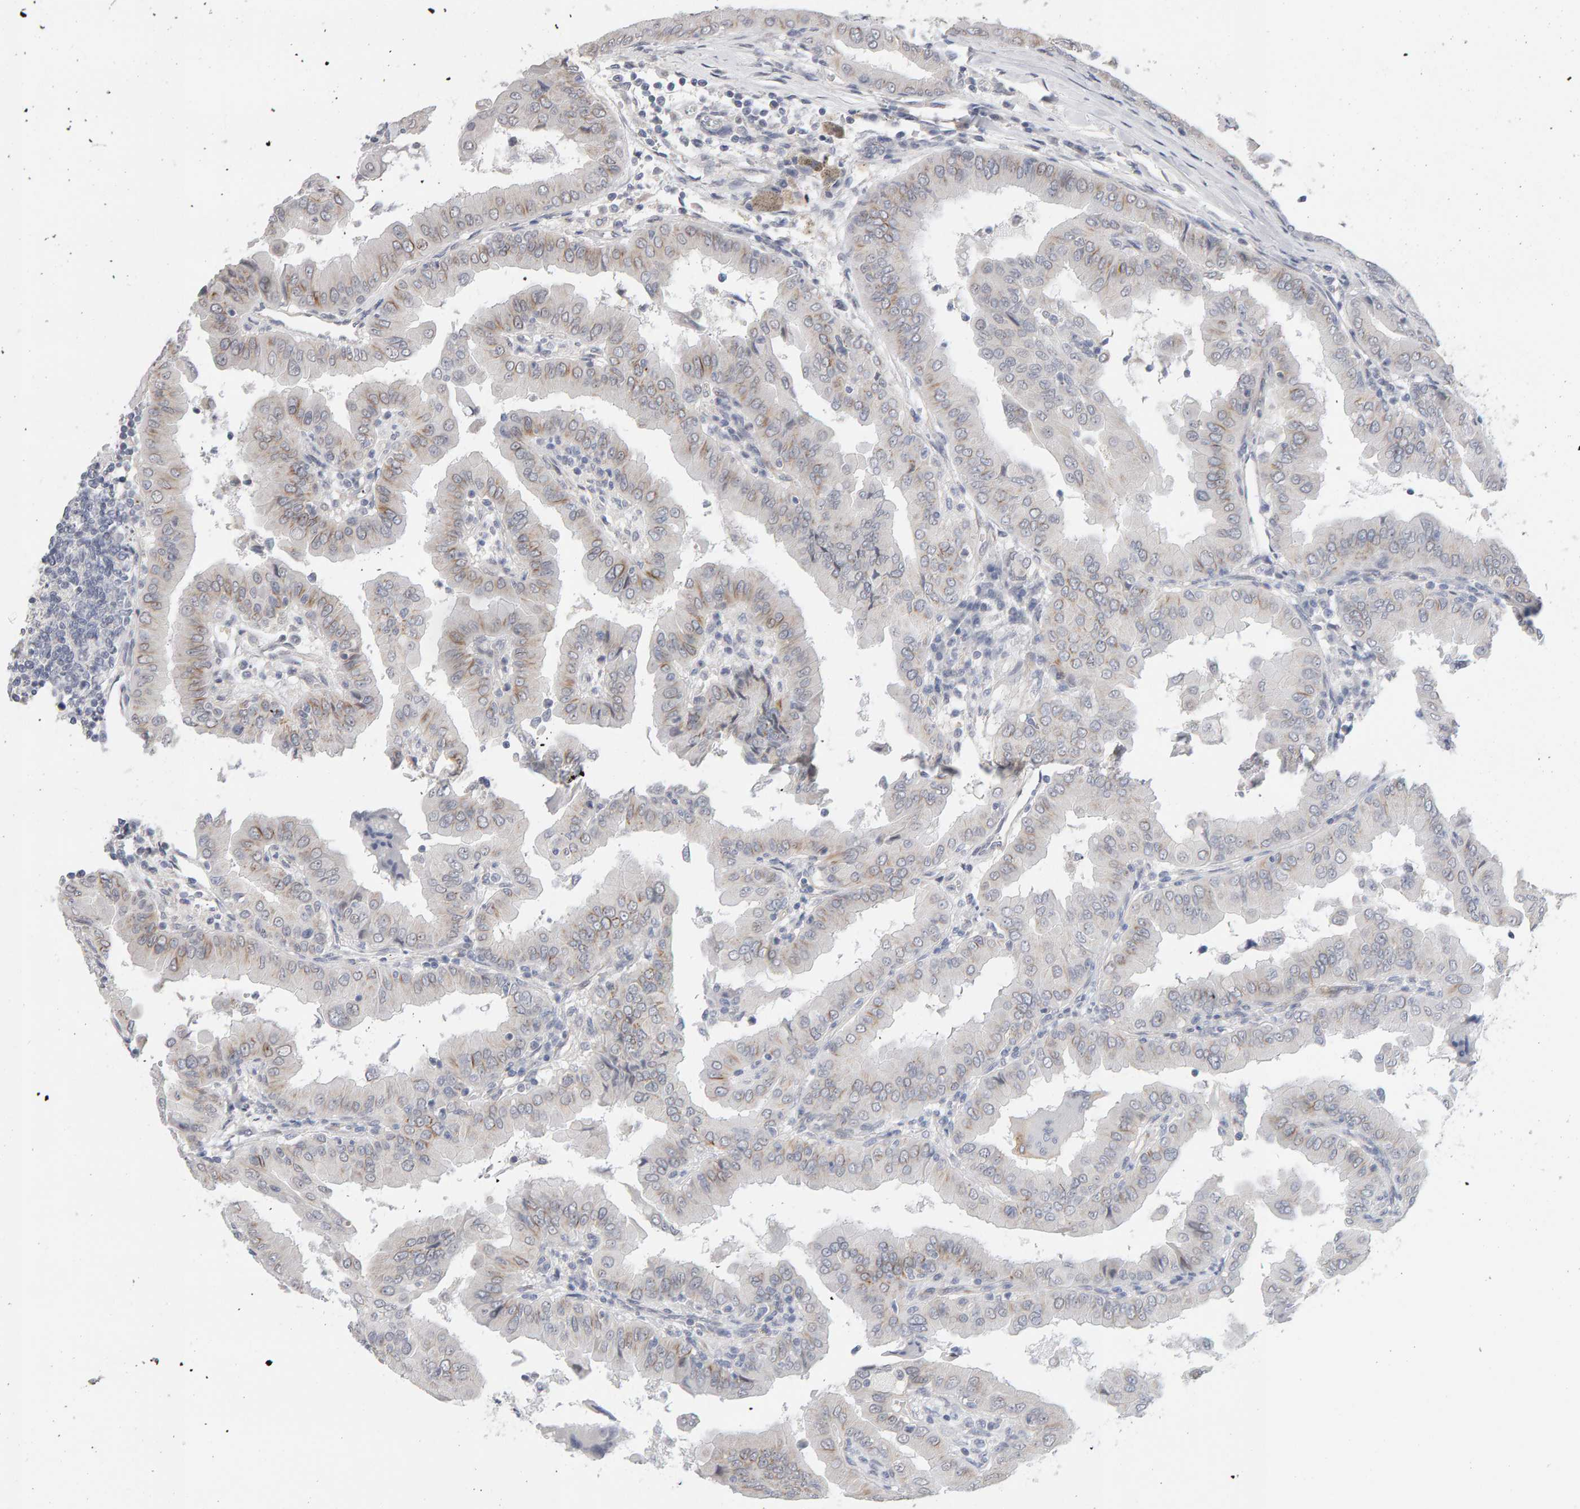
{"staining": {"intensity": "weak", "quantity": "<25%", "location": "cytoplasmic/membranous"}, "tissue": "thyroid cancer", "cell_type": "Tumor cells", "image_type": "cancer", "snomed": [{"axis": "morphology", "description": "Papillary adenocarcinoma, NOS"}, {"axis": "topography", "description": "Thyroid gland"}], "caption": "Immunohistochemistry (IHC) photomicrograph of neoplastic tissue: thyroid papillary adenocarcinoma stained with DAB (3,3'-diaminobenzidine) exhibits no significant protein expression in tumor cells.", "gene": "HNF4A", "patient": {"sex": "male", "age": 33}}